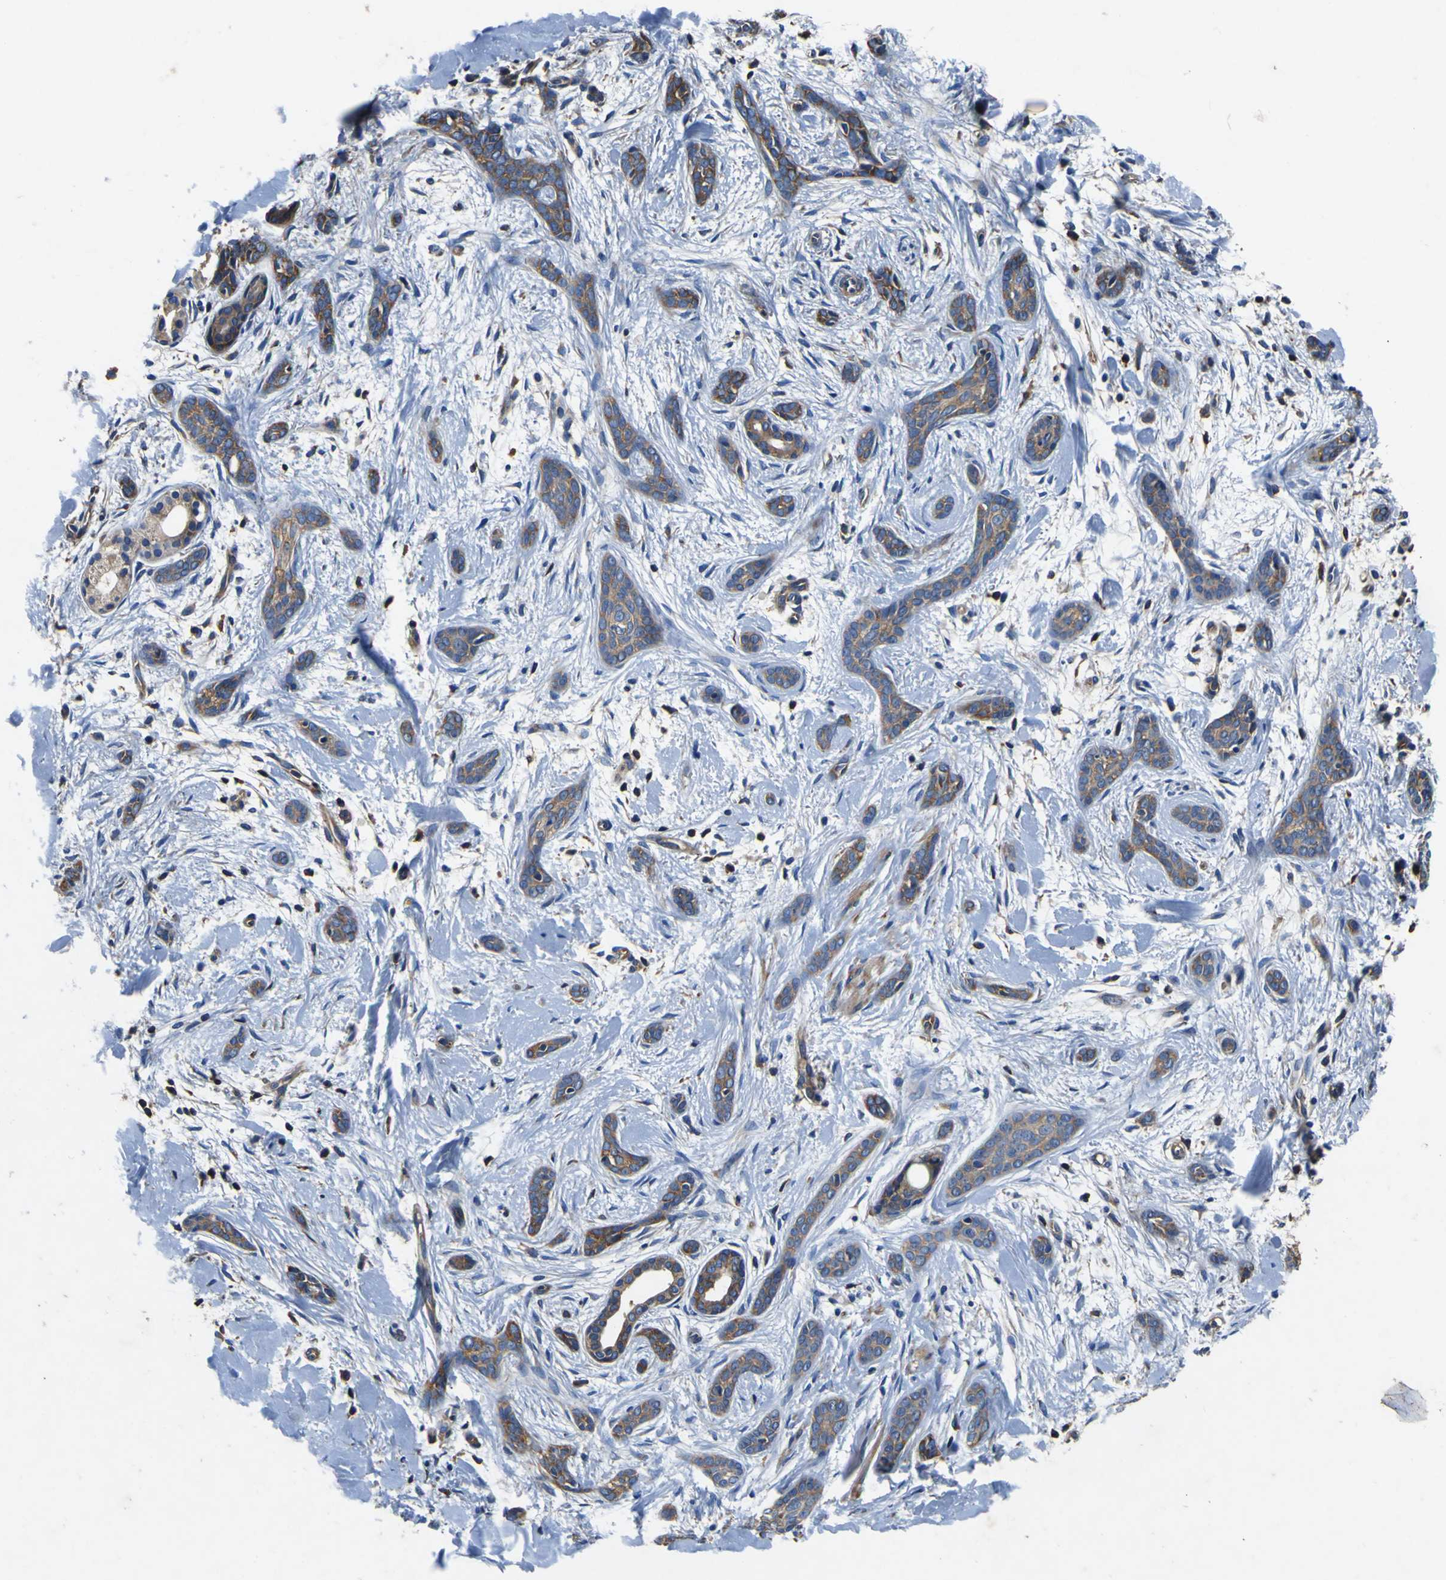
{"staining": {"intensity": "weak", "quantity": ">75%", "location": "cytoplasmic/membranous"}, "tissue": "skin cancer", "cell_type": "Tumor cells", "image_type": "cancer", "snomed": [{"axis": "morphology", "description": "Basal cell carcinoma"}, {"axis": "morphology", "description": "Adnexal tumor, benign"}, {"axis": "topography", "description": "Skin"}], "caption": "Benign adnexal tumor (skin) tissue displays weak cytoplasmic/membranous staining in approximately >75% of tumor cells (DAB = brown stain, brightfield microscopy at high magnification).", "gene": "CNR2", "patient": {"sex": "female", "age": 42}}